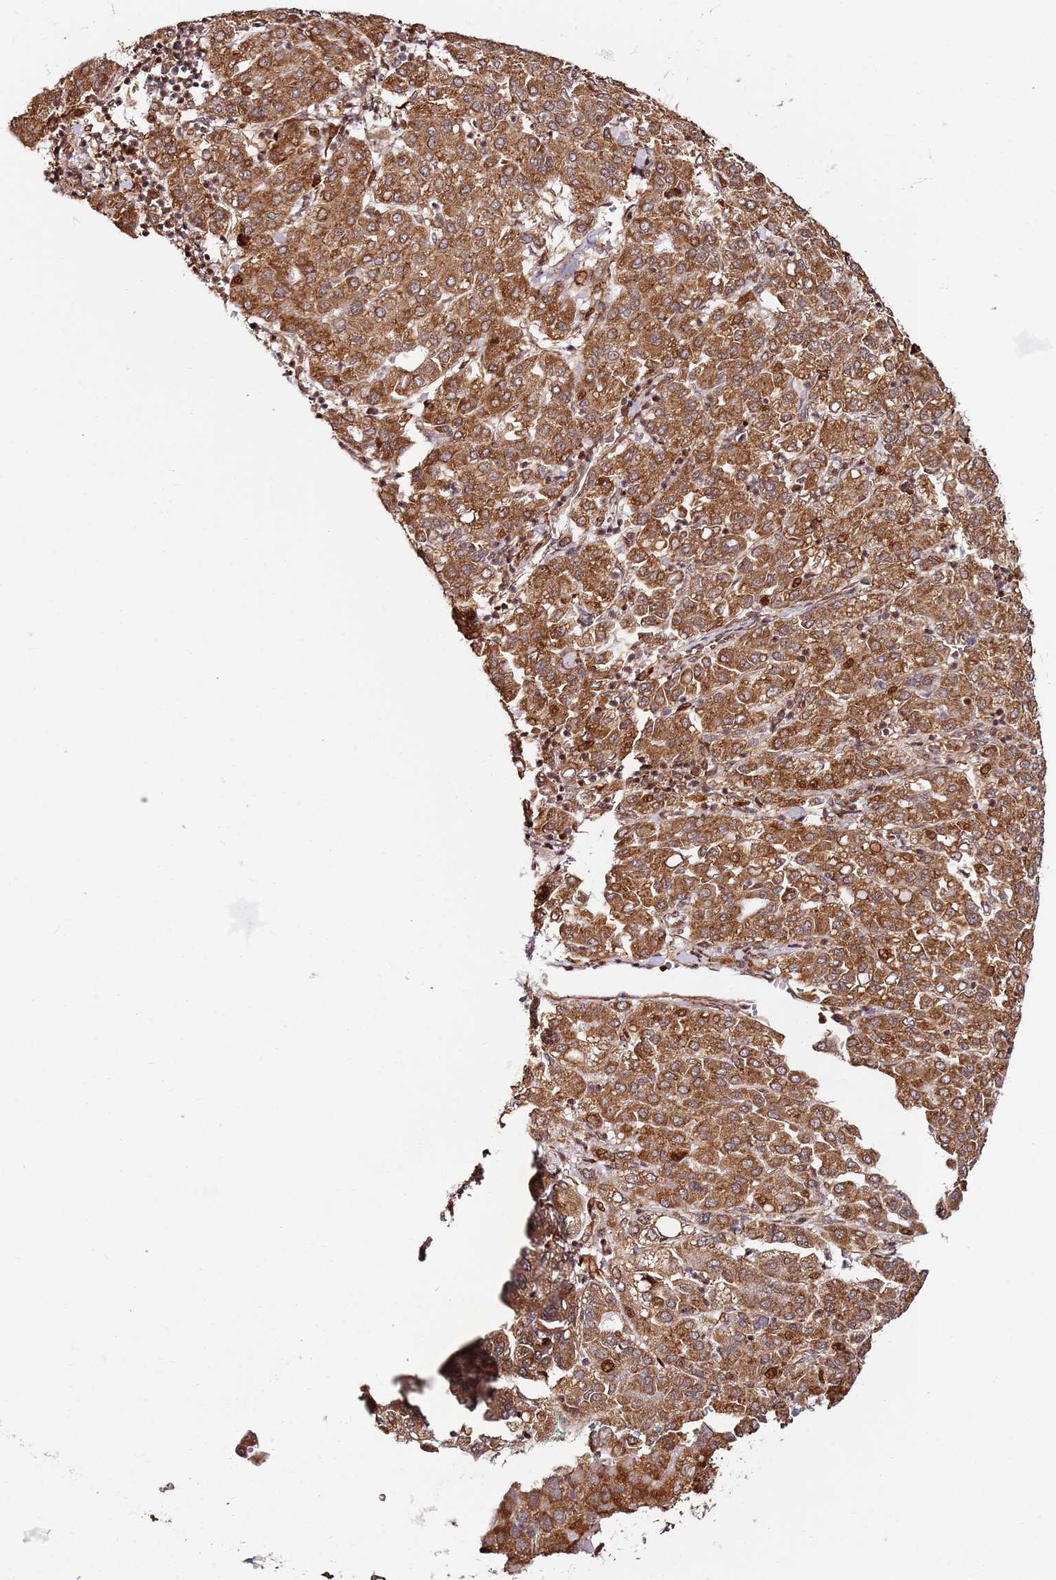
{"staining": {"intensity": "strong", "quantity": ">75%", "location": "cytoplasmic/membranous"}, "tissue": "liver cancer", "cell_type": "Tumor cells", "image_type": "cancer", "snomed": [{"axis": "morphology", "description": "Carcinoma, Hepatocellular, NOS"}, {"axis": "topography", "description": "Liver"}], "caption": "DAB immunohistochemical staining of human hepatocellular carcinoma (liver) exhibits strong cytoplasmic/membranous protein expression in approximately >75% of tumor cells.", "gene": "RPS3A", "patient": {"sex": "male", "age": 65}}